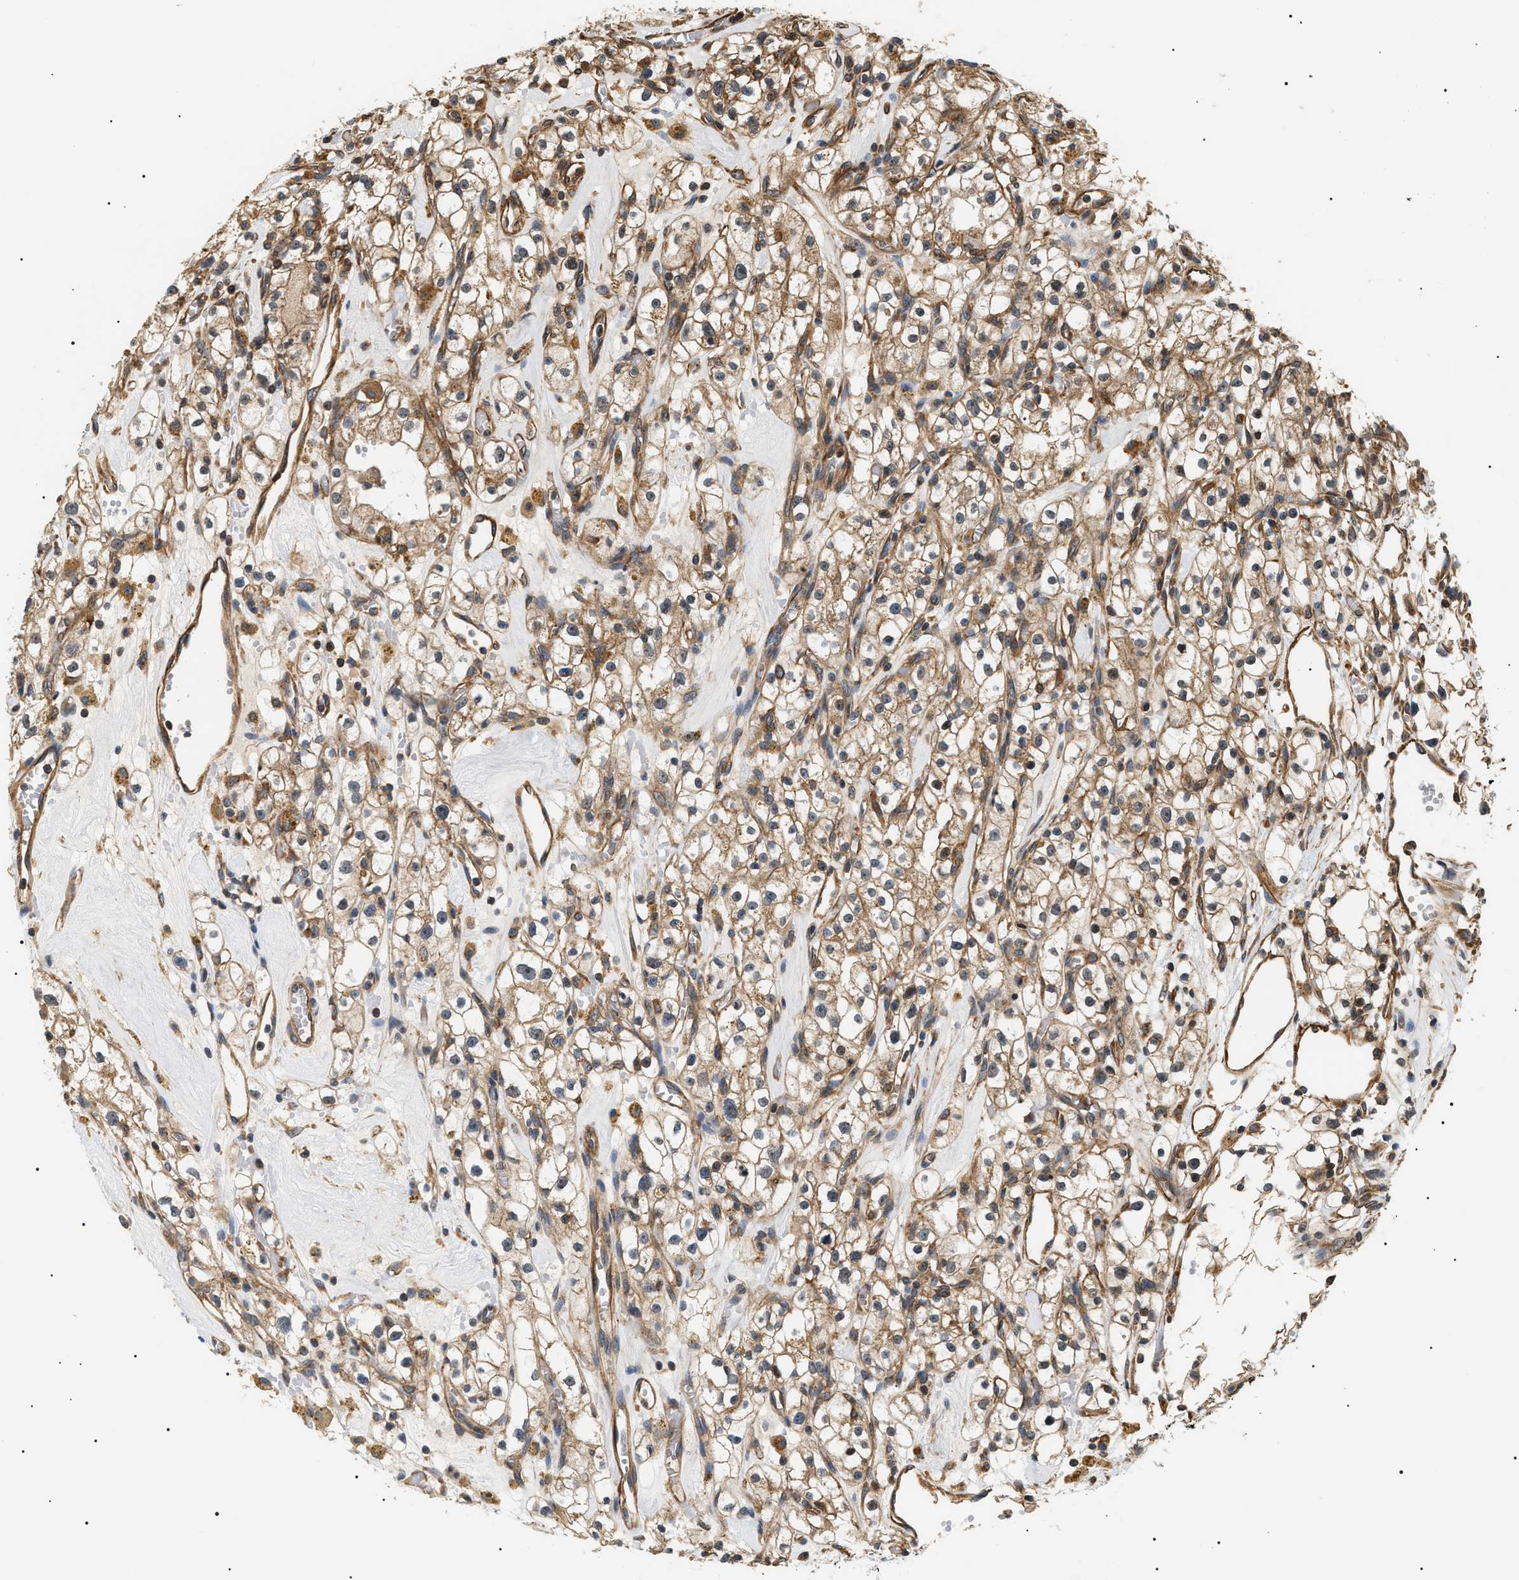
{"staining": {"intensity": "moderate", "quantity": ">75%", "location": "cytoplasmic/membranous"}, "tissue": "renal cancer", "cell_type": "Tumor cells", "image_type": "cancer", "snomed": [{"axis": "morphology", "description": "Adenocarcinoma, NOS"}, {"axis": "topography", "description": "Kidney"}], "caption": "Protein positivity by IHC reveals moderate cytoplasmic/membranous expression in about >75% of tumor cells in adenocarcinoma (renal).", "gene": "SH3GLB2", "patient": {"sex": "male", "age": 56}}